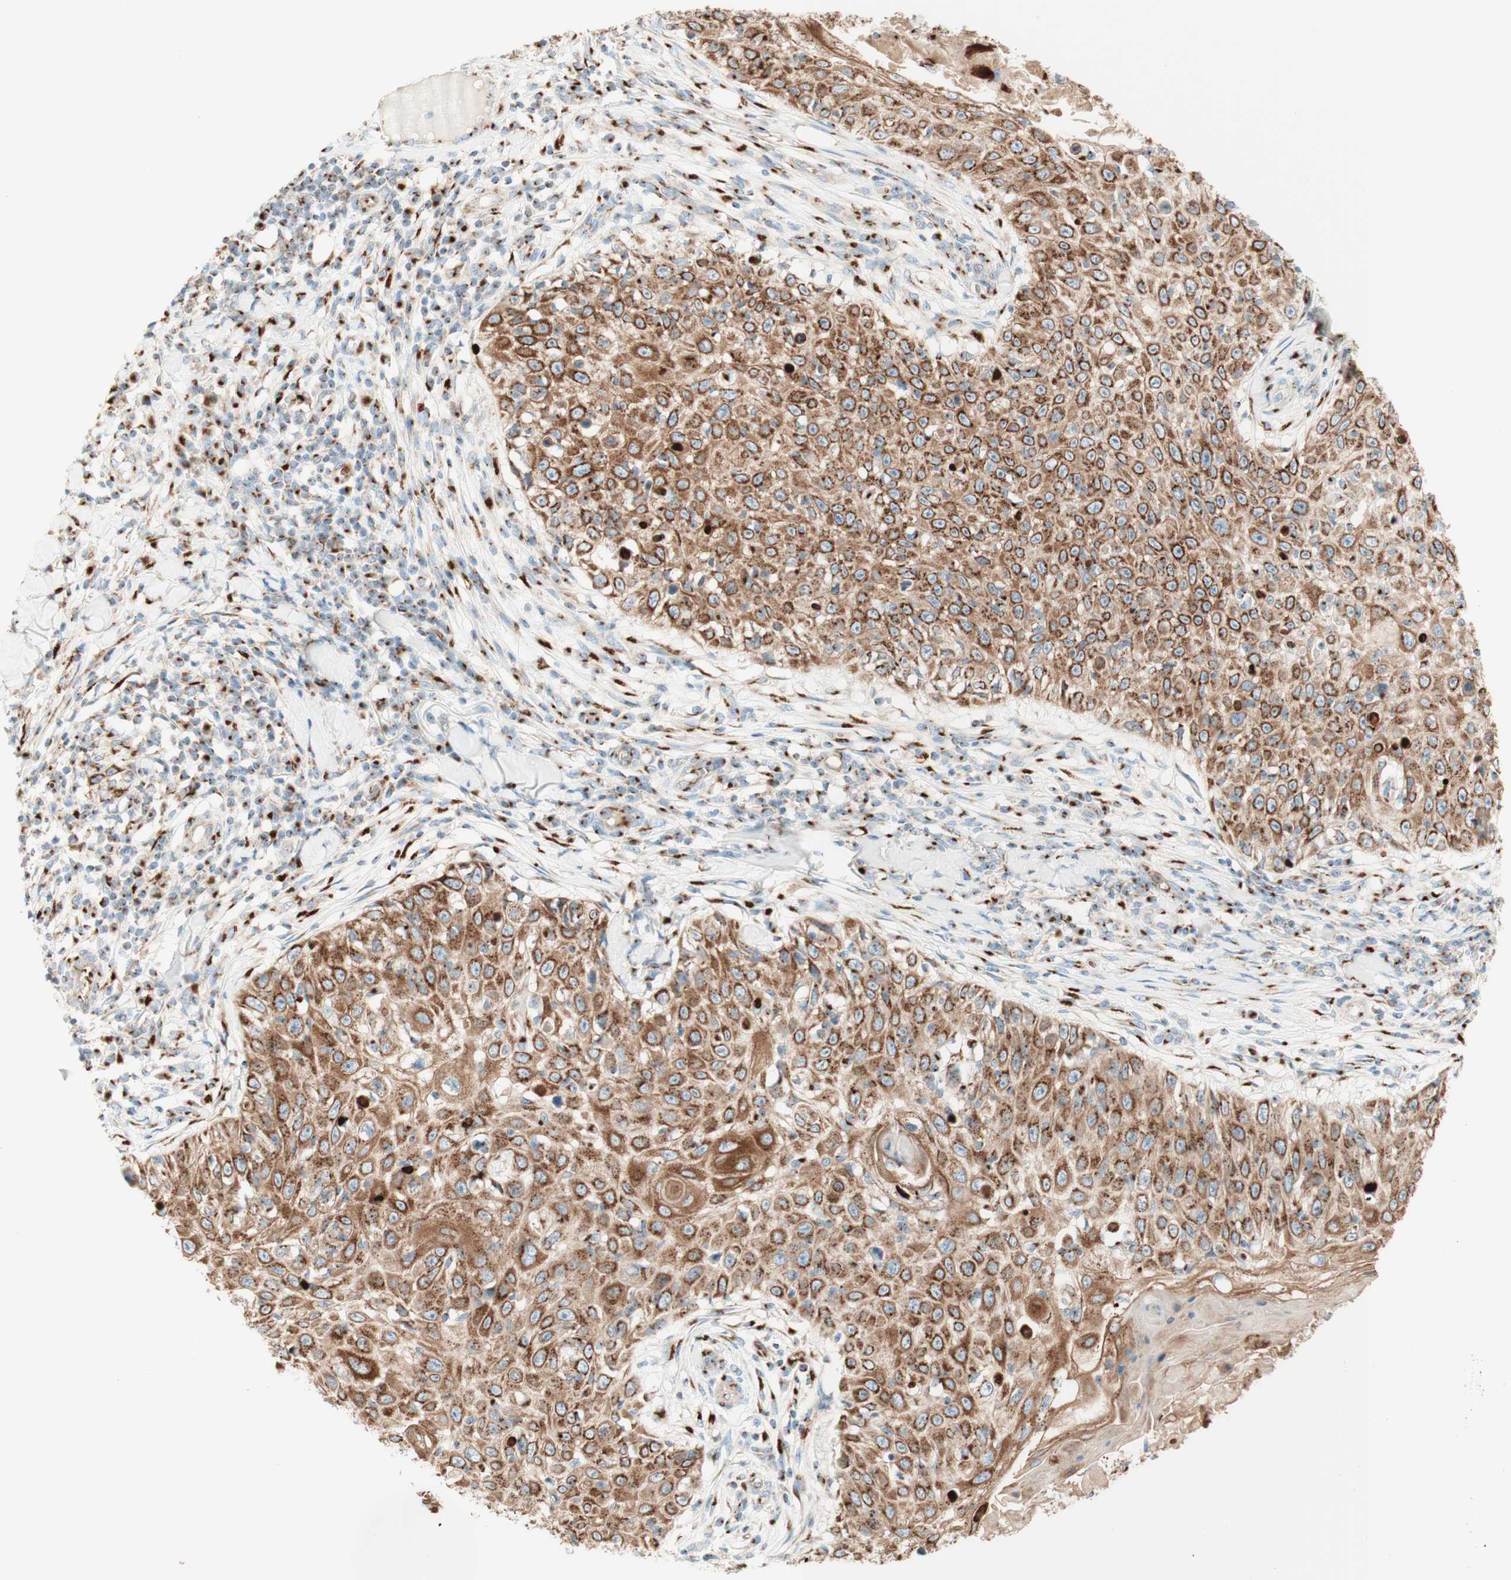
{"staining": {"intensity": "strong", "quantity": ">75%", "location": "cytoplasmic/membranous"}, "tissue": "skin cancer", "cell_type": "Tumor cells", "image_type": "cancer", "snomed": [{"axis": "morphology", "description": "Squamous cell carcinoma, NOS"}, {"axis": "topography", "description": "Skin"}], "caption": "Approximately >75% of tumor cells in human skin cancer reveal strong cytoplasmic/membranous protein expression as visualized by brown immunohistochemical staining.", "gene": "GOLGB1", "patient": {"sex": "male", "age": 86}}